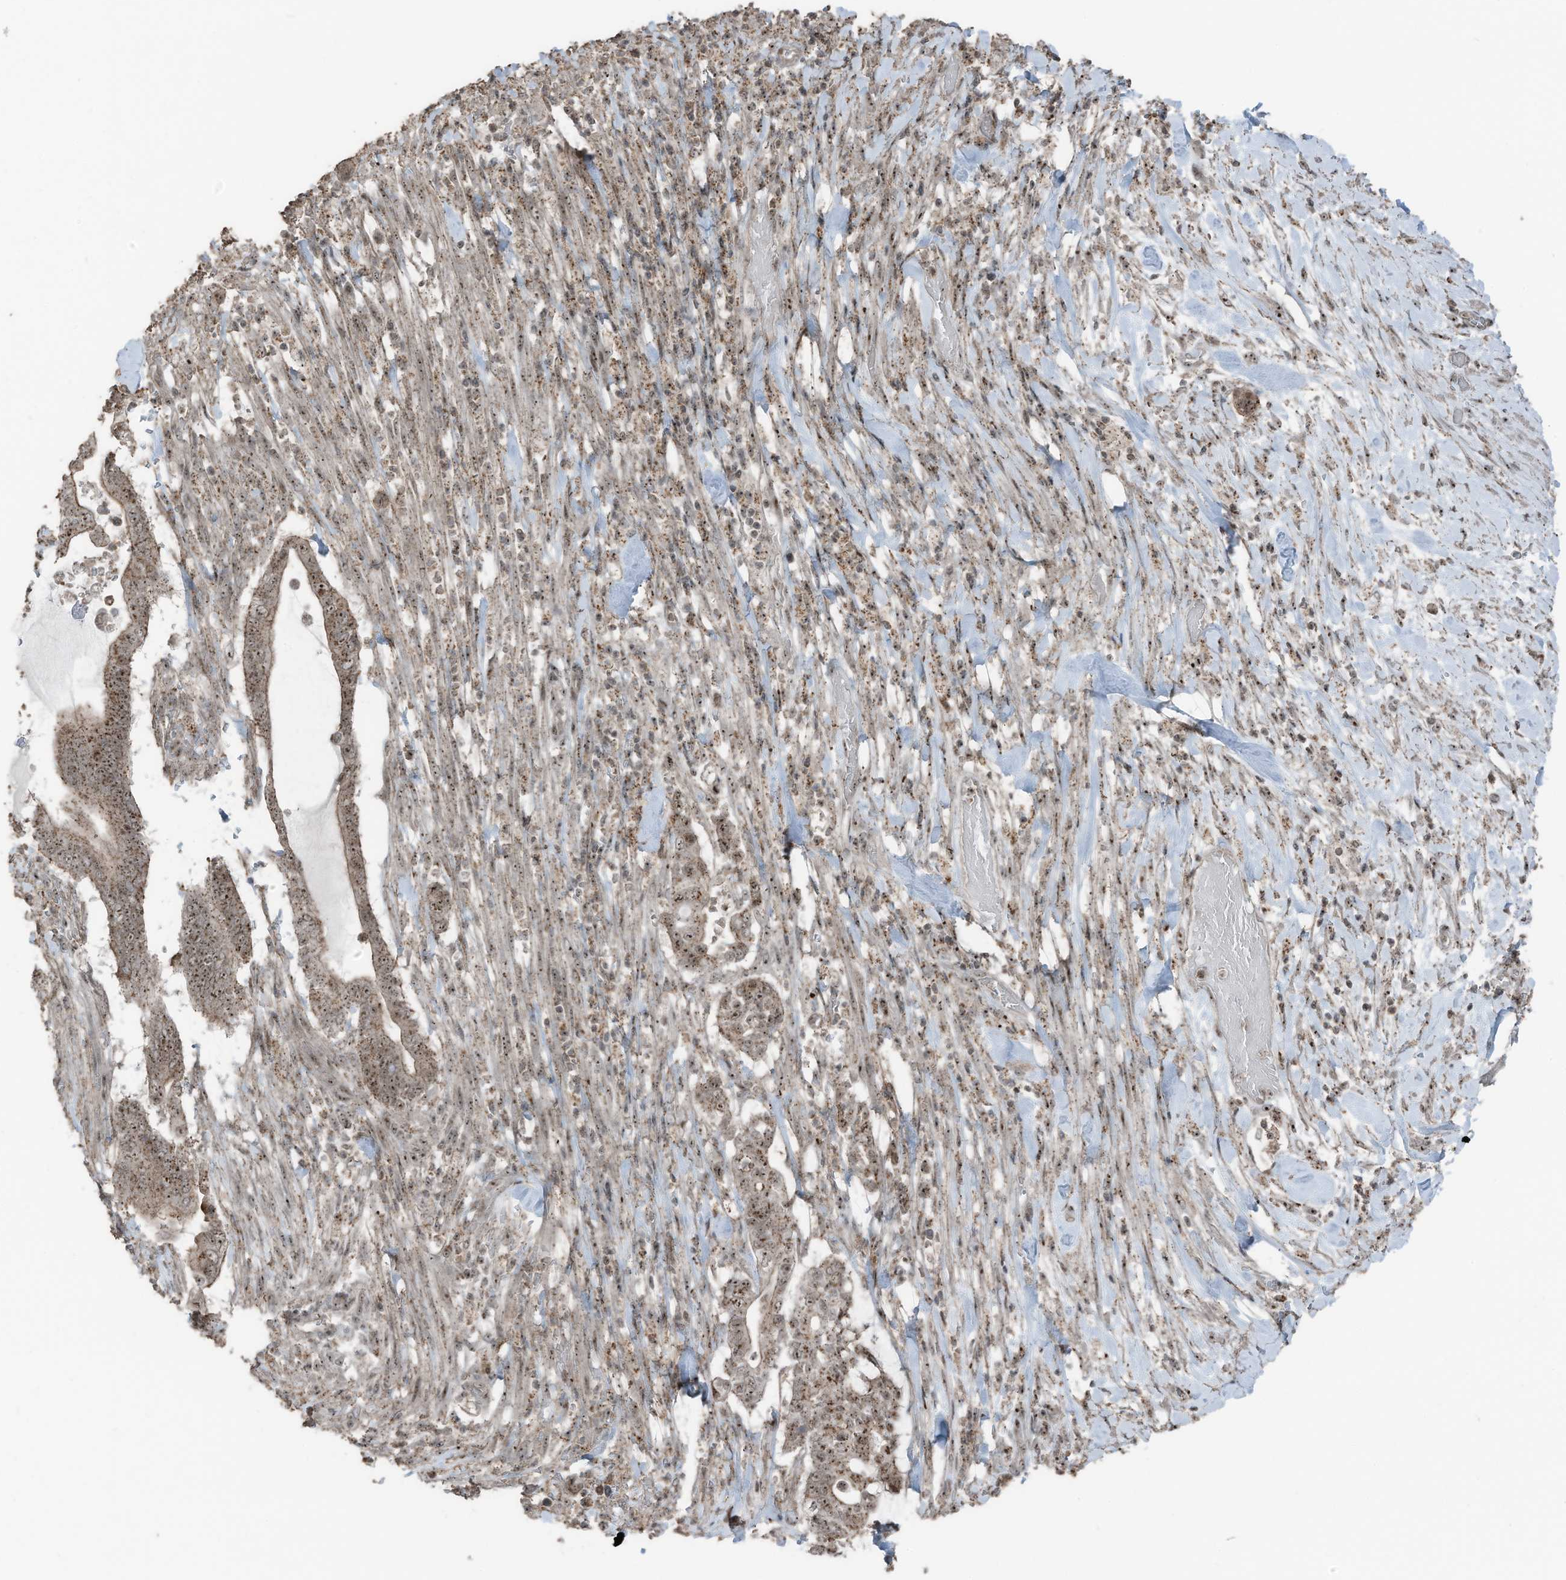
{"staining": {"intensity": "moderate", "quantity": ">75%", "location": "cytoplasmic/membranous,nuclear"}, "tissue": "pancreatic cancer", "cell_type": "Tumor cells", "image_type": "cancer", "snomed": [{"axis": "morphology", "description": "Adenocarcinoma, NOS"}, {"axis": "topography", "description": "Pancreas"}], "caption": "DAB immunohistochemical staining of adenocarcinoma (pancreatic) displays moderate cytoplasmic/membranous and nuclear protein positivity in about >75% of tumor cells.", "gene": "UTP3", "patient": {"sex": "male", "age": 68}}